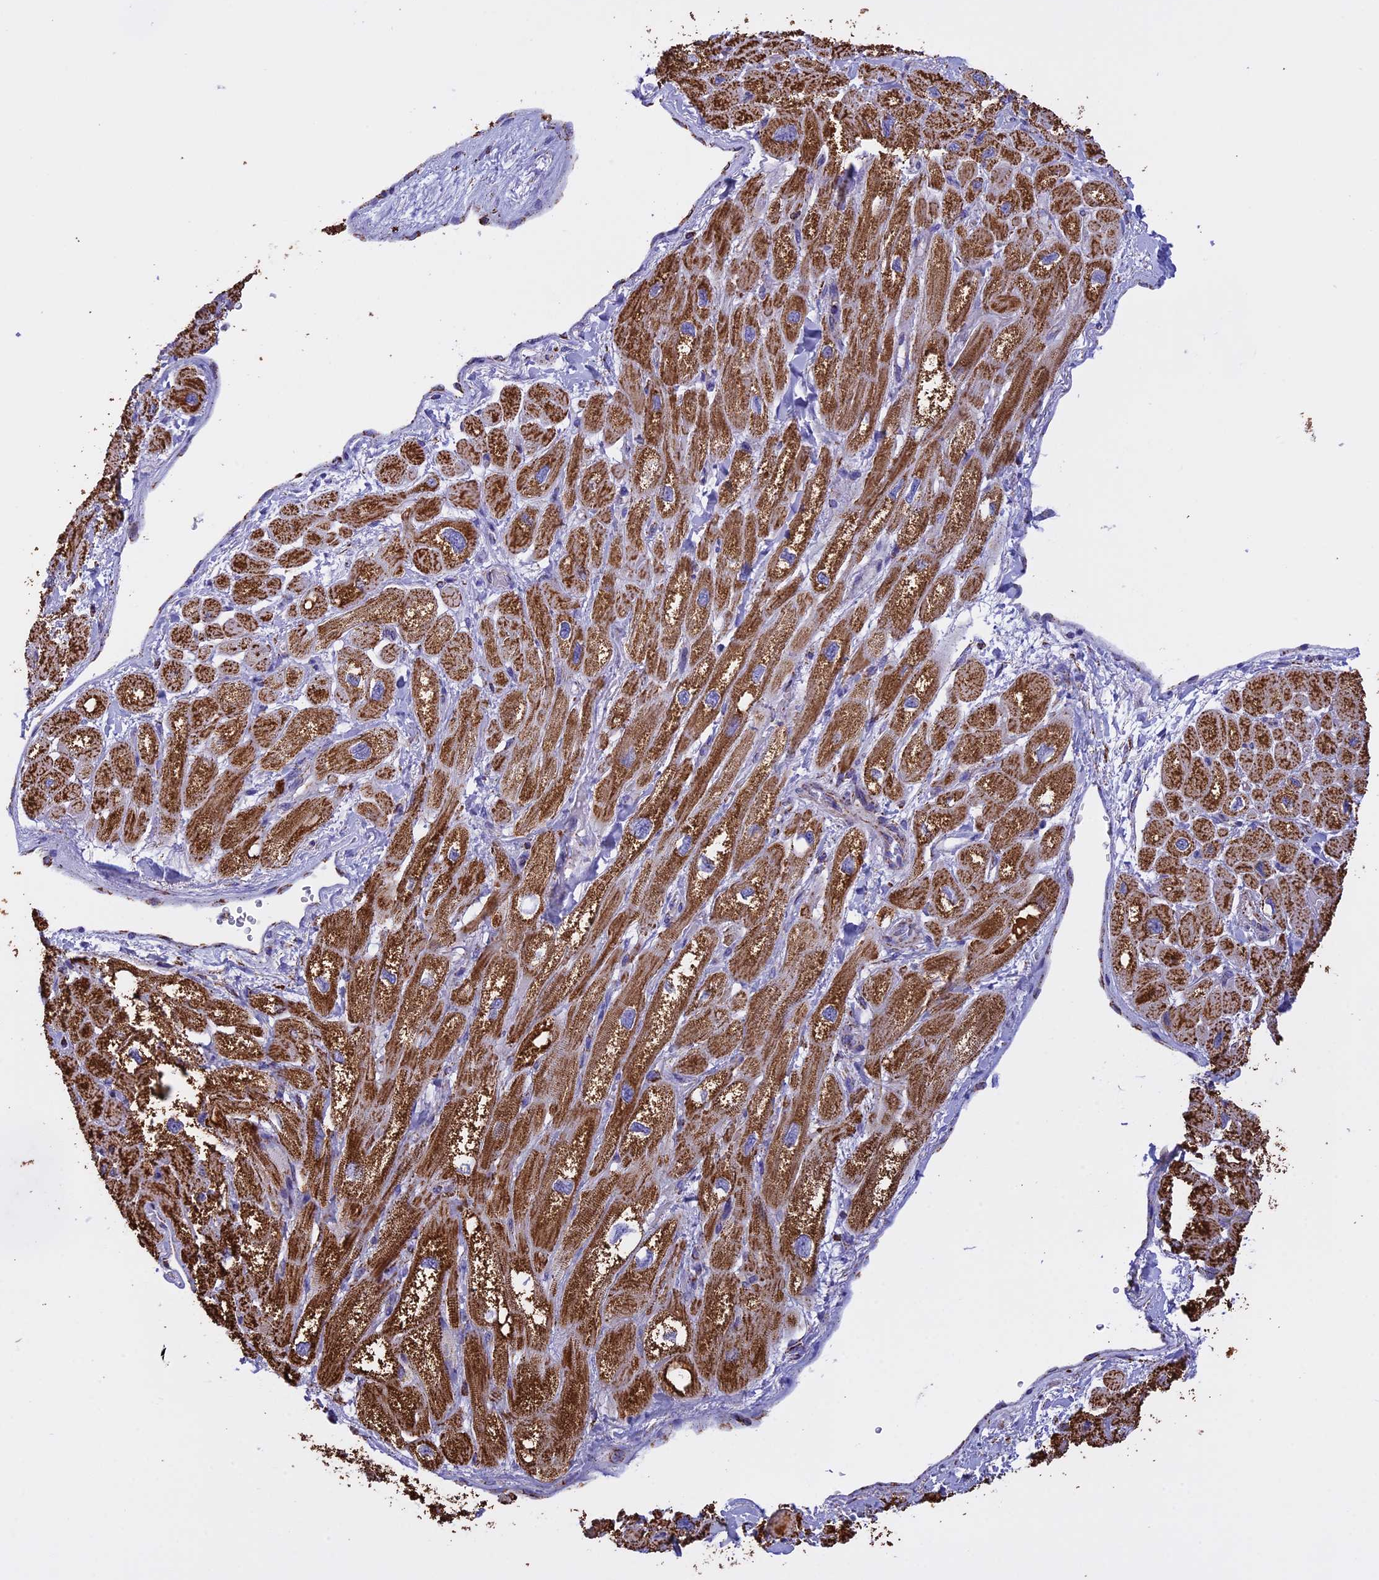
{"staining": {"intensity": "moderate", "quantity": ">75%", "location": "cytoplasmic/membranous"}, "tissue": "heart muscle", "cell_type": "Cardiomyocytes", "image_type": "normal", "snomed": [{"axis": "morphology", "description": "Normal tissue, NOS"}, {"axis": "topography", "description": "Heart"}], "caption": "Heart muscle stained for a protein displays moderate cytoplasmic/membranous positivity in cardiomyocytes. The staining is performed using DAB brown chromogen to label protein expression. The nuclei are counter-stained blue using hematoxylin.", "gene": "KCNG1", "patient": {"sex": "male", "age": 65}}